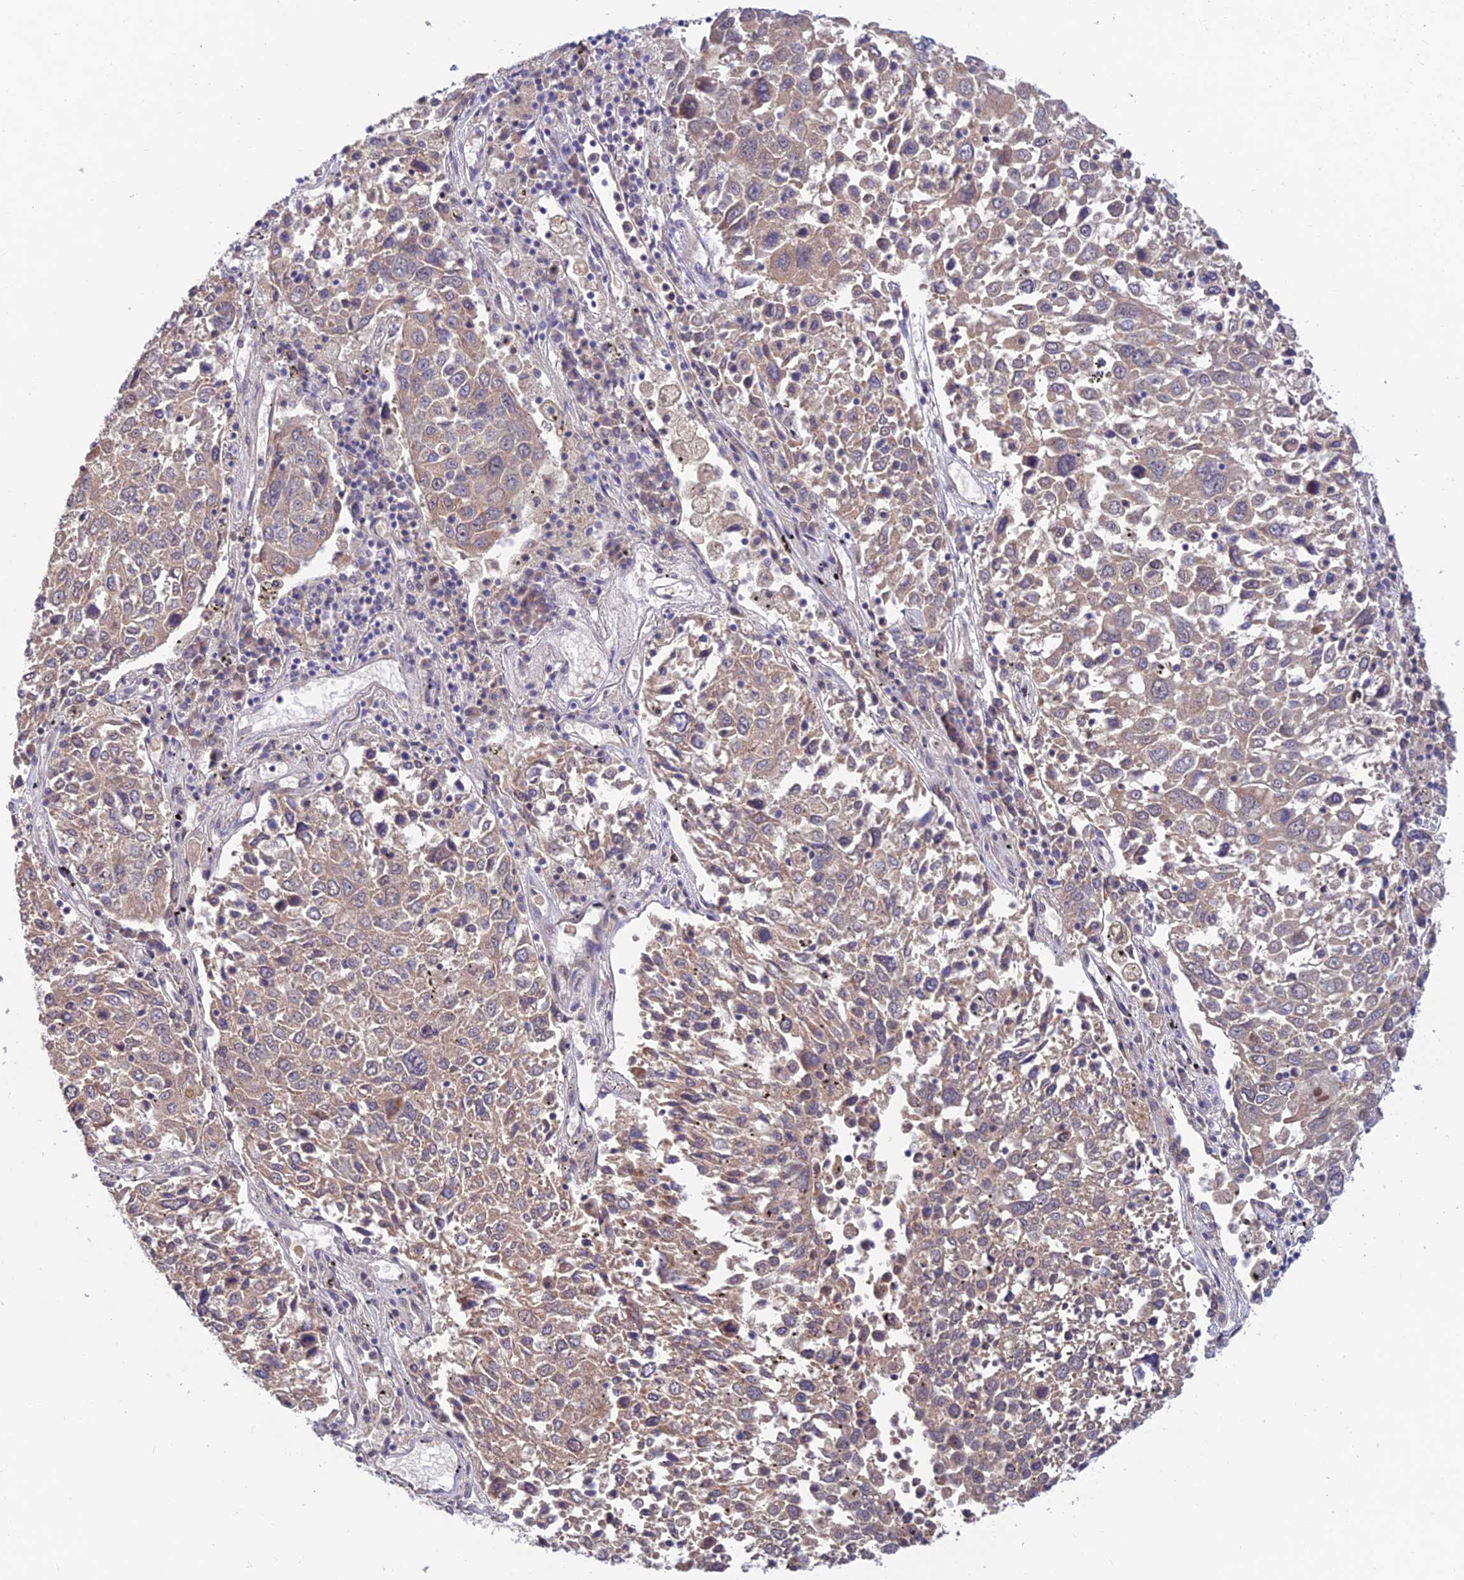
{"staining": {"intensity": "negative", "quantity": "none", "location": "none"}, "tissue": "lung cancer", "cell_type": "Tumor cells", "image_type": "cancer", "snomed": [{"axis": "morphology", "description": "Squamous cell carcinoma, NOS"}, {"axis": "topography", "description": "Lung"}], "caption": "Immunohistochemistry (IHC) histopathology image of neoplastic tissue: lung cancer (squamous cell carcinoma) stained with DAB (3,3'-diaminobenzidine) demonstrates no significant protein positivity in tumor cells.", "gene": "FASTKD5", "patient": {"sex": "male", "age": 65}}